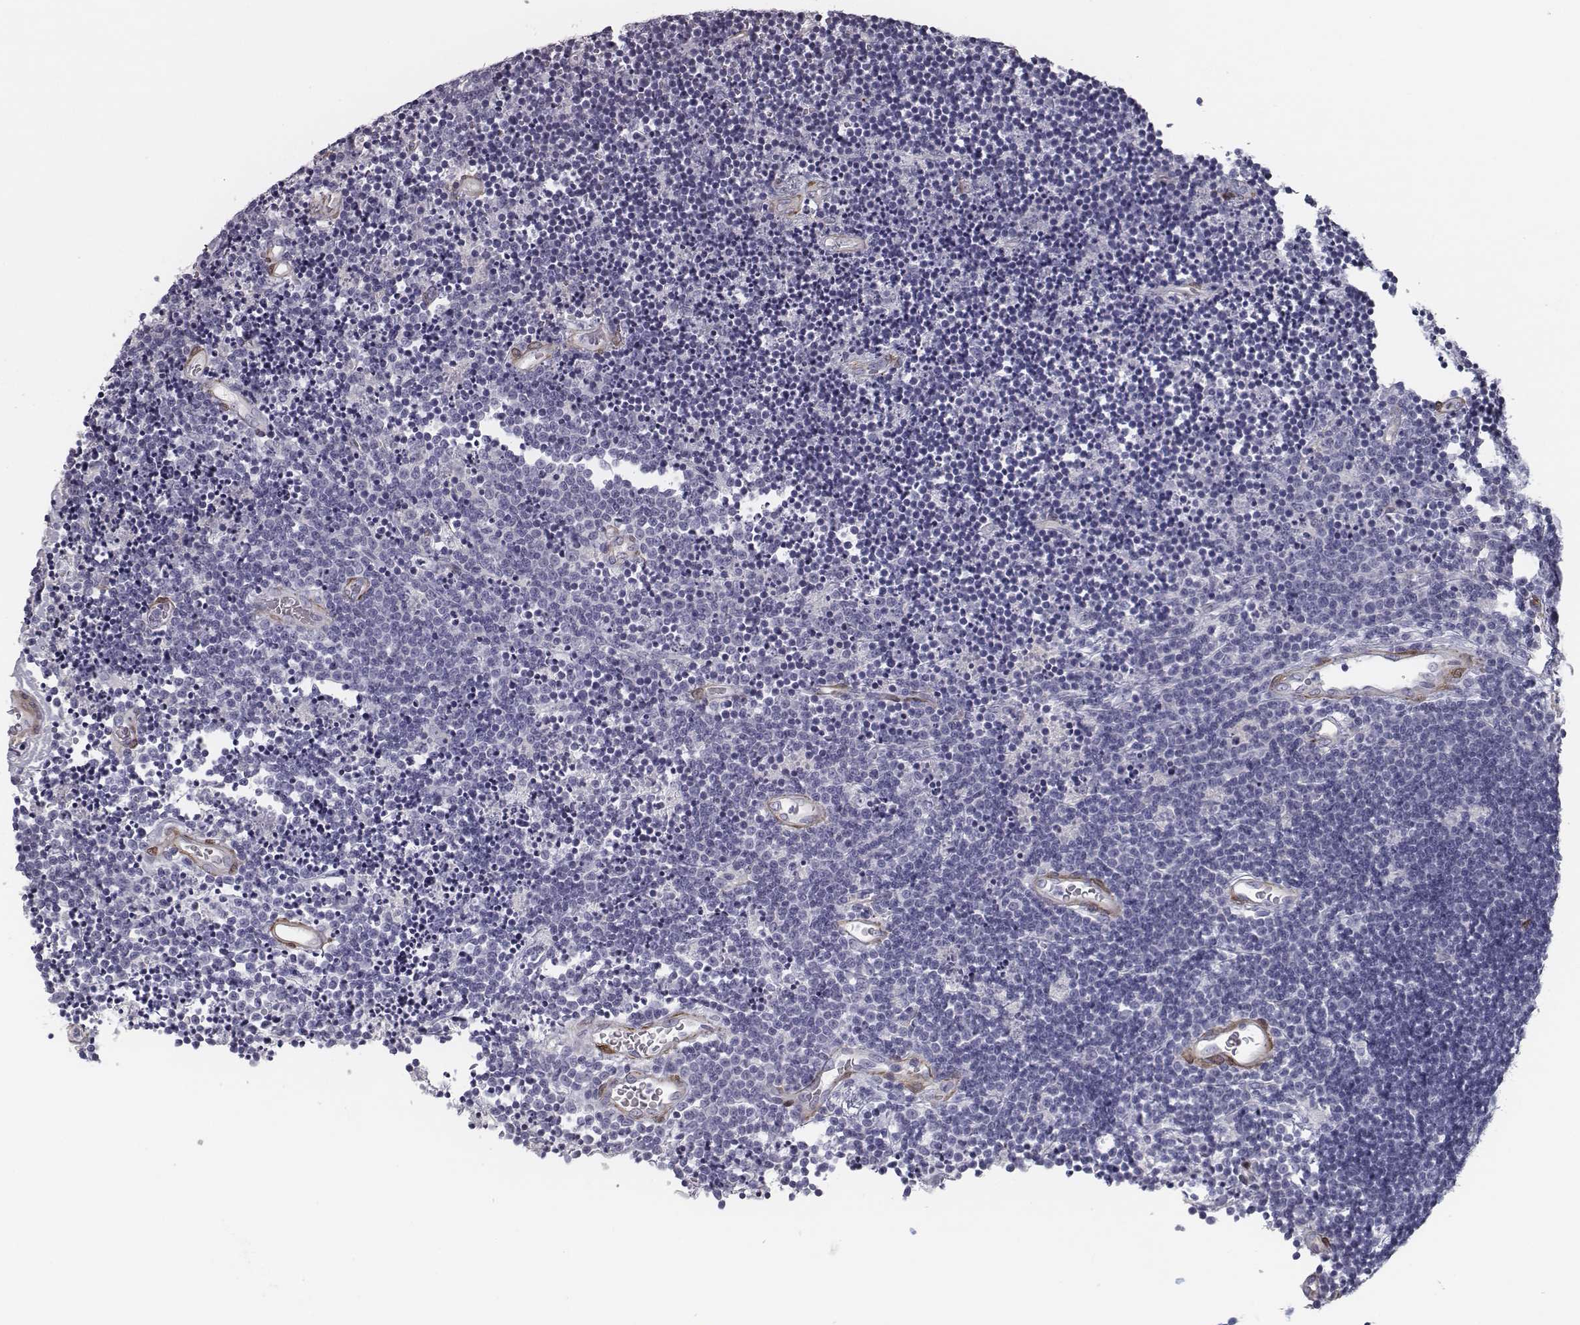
{"staining": {"intensity": "negative", "quantity": "none", "location": "none"}, "tissue": "lymphoma", "cell_type": "Tumor cells", "image_type": "cancer", "snomed": [{"axis": "morphology", "description": "Malignant lymphoma, non-Hodgkin's type, Low grade"}, {"axis": "topography", "description": "Brain"}], "caption": "Immunohistochemical staining of low-grade malignant lymphoma, non-Hodgkin's type displays no significant staining in tumor cells.", "gene": "ISYNA1", "patient": {"sex": "female", "age": 66}}